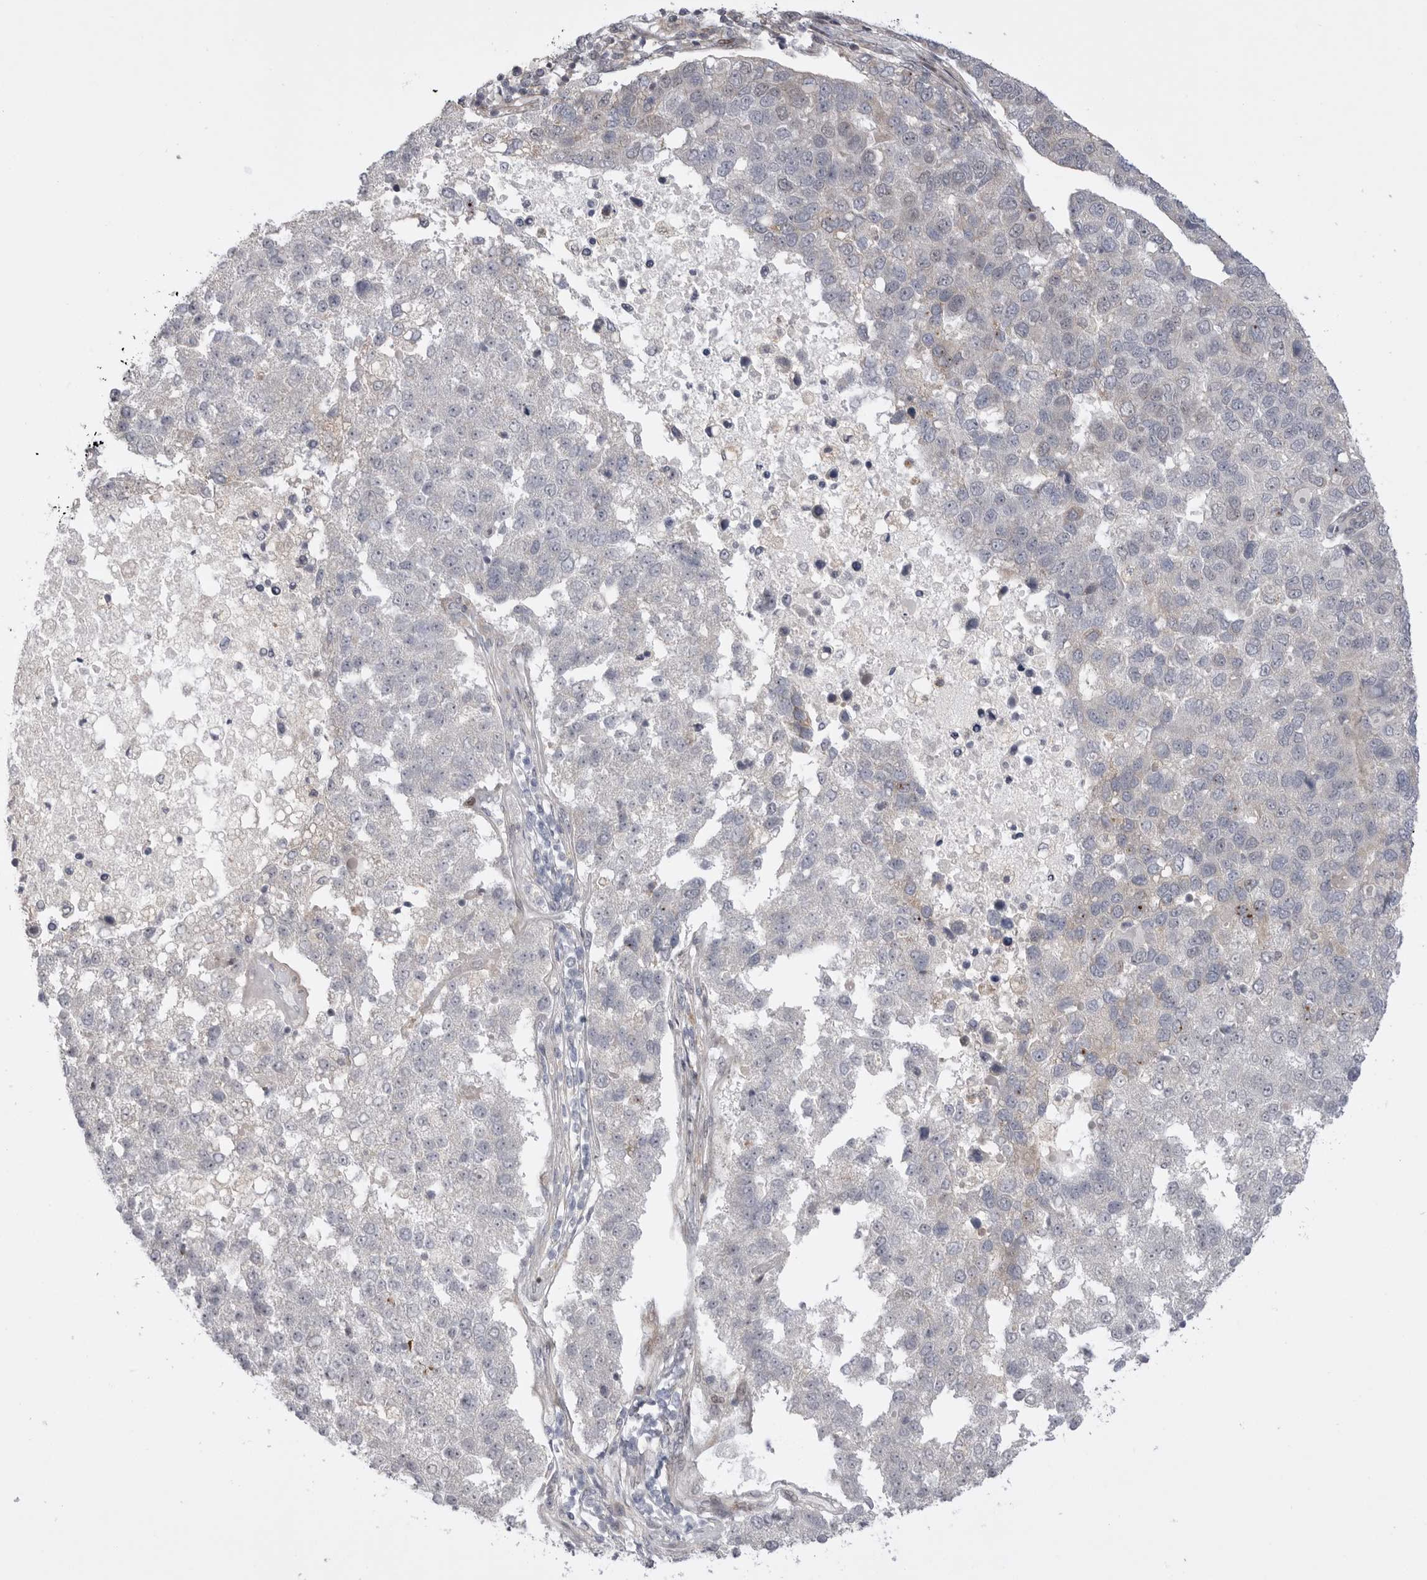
{"staining": {"intensity": "weak", "quantity": "<25%", "location": "nuclear"}, "tissue": "pancreatic cancer", "cell_type": "Tumor cells", "image_type": "cancer", "snomed": [{"axis": "morphology", "description": "Adenocarcinoma, NOS"}, {"axis": "topography", "description": "Pancreas"}], "caption": "There is no significant expression in tumor cells of pancreatic adenocarcinoma.", "gene": "GGT6", "patient": {"sex": "female", "age": 61}}